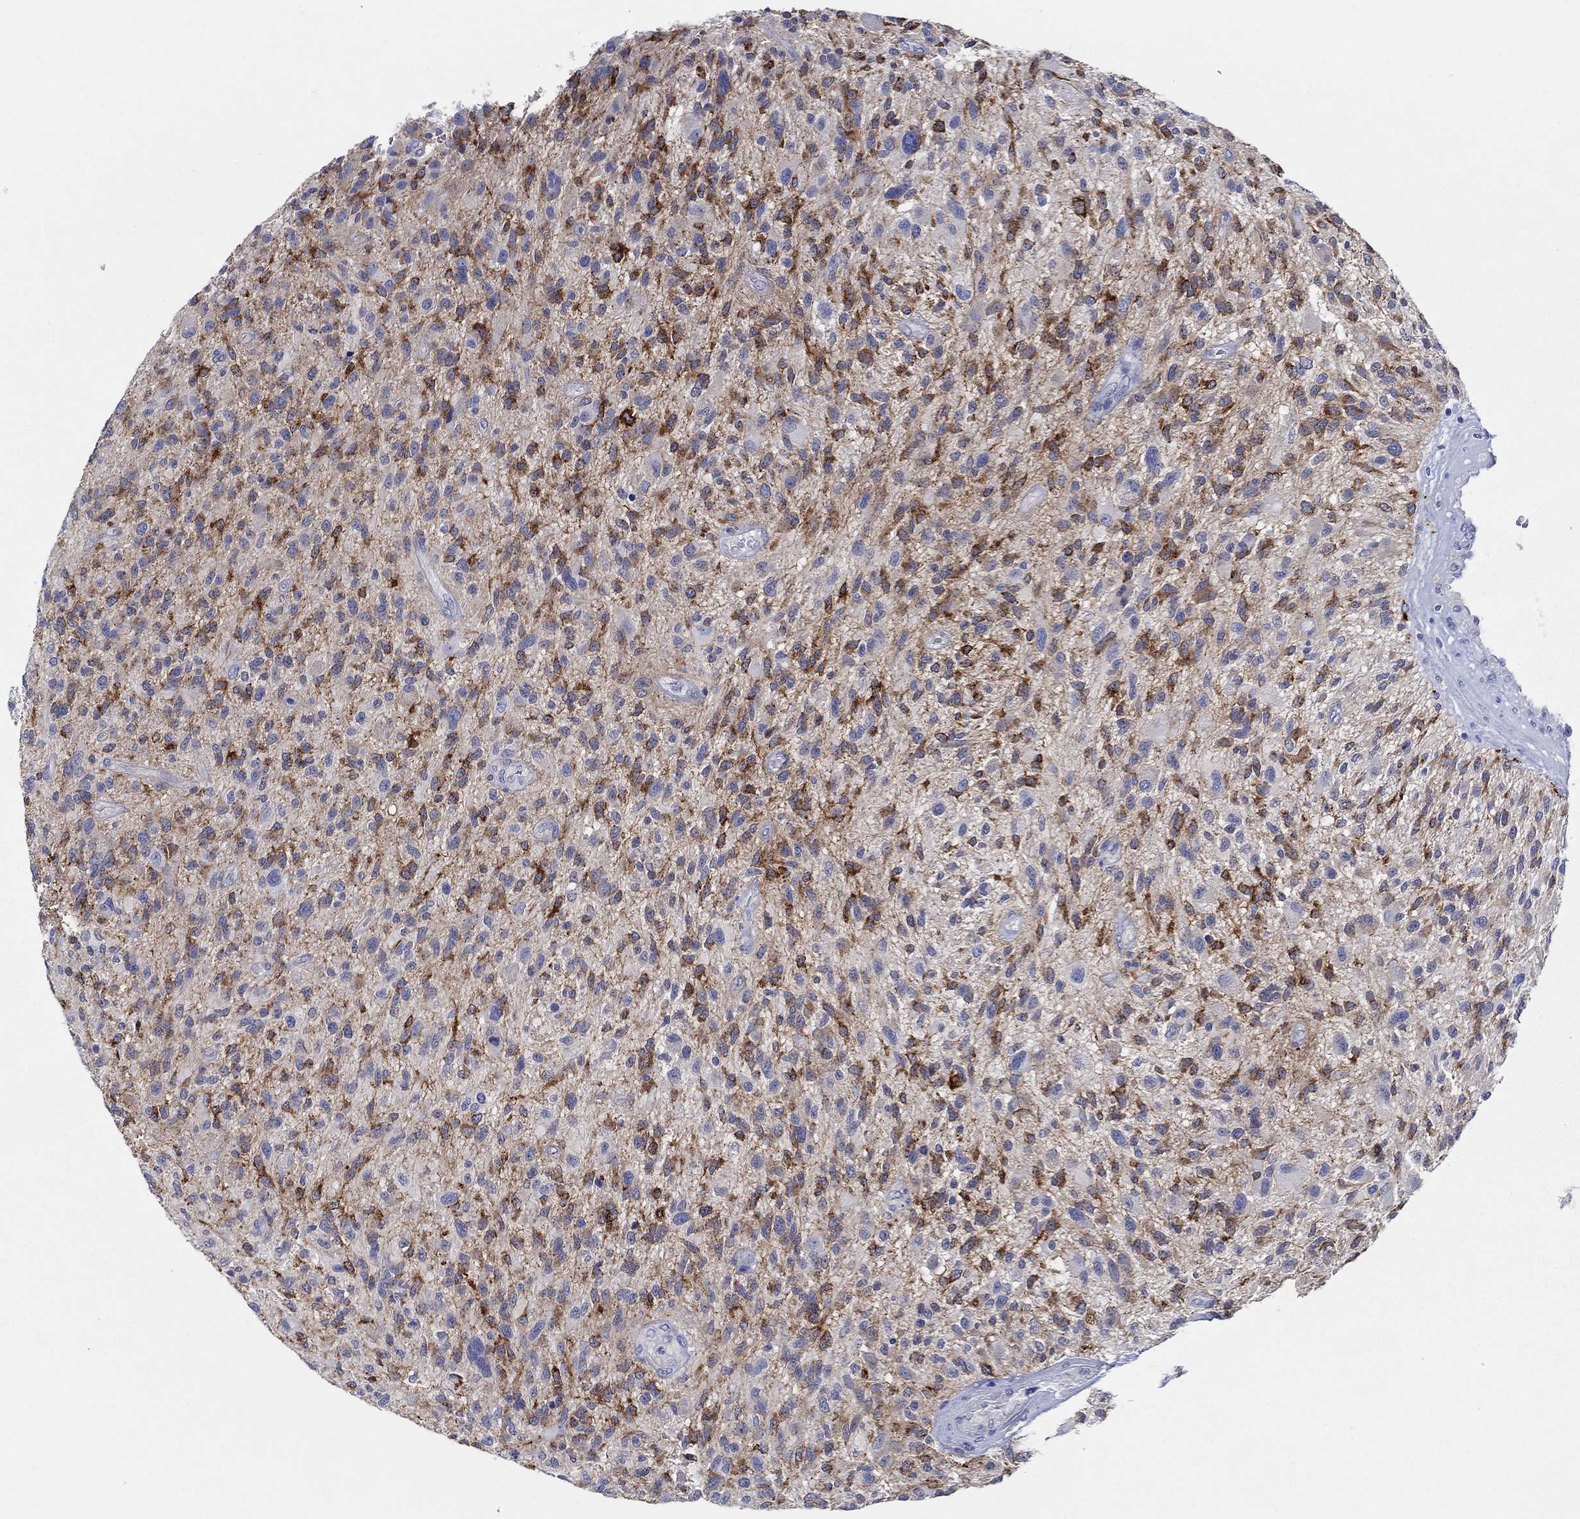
{"staining": {"intensity": "strong", "quantity": "25%-75%", "location": "cytoplasmic/membranous"}, "tissue": "glioma", "cell_type": "Tumor cells", "image_type": "cancer", "snomed": [{"axis": "morphology", "description": "Glioma, malignant, High grade"}, {"axis": "topography", "description": "Brain"}], "caption": "Immunohistochemical staining of malignant glioma (high-grade) demonstrates high levels of strong cytoplasmic/membranous protein staining in about 25%-75% of tumor cells. (Brightfield microscopy of DAB IHC at high magnification).", "gene": "RAP1GAP", "patient": {"sex": "male", "age": 47}}